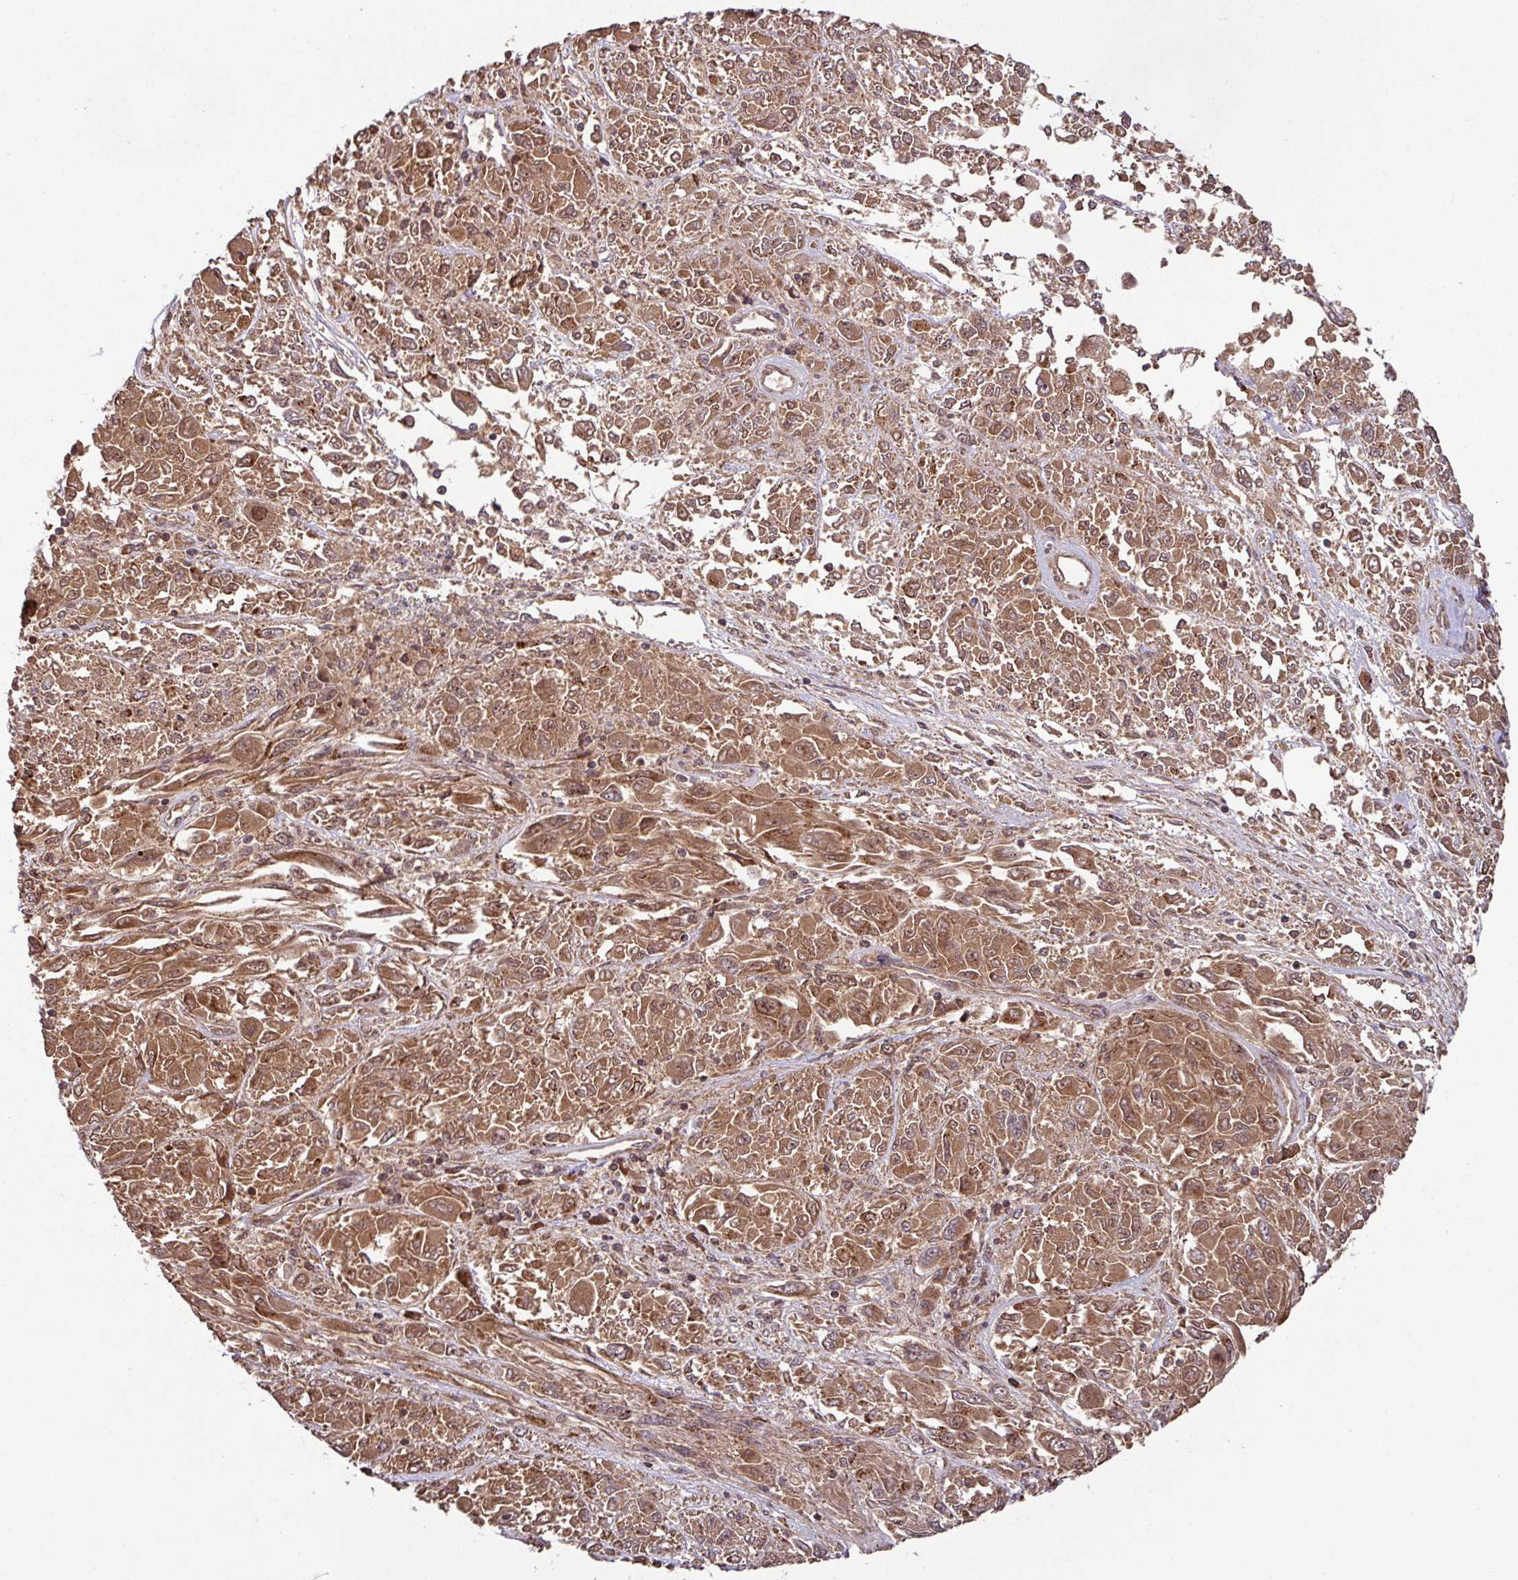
{"staining": {"intensity": "strong", "quantity": ">75%", "location": "cytoplasmic/membranous,nuclear"}, "tissue": "melanoma", "cell_type": "Tumor cells", "image_type": "cancer", "snomed": [{"axis": "morphology", "description": "Malignant melanoma, NOS"}, {"axis": "topography", "description": "Skin"}], "caption": "Melanoma stained with DAB (3,3'-diaminobenzidine) IHC demonstrates high levels of strong cytoplasmic/membranous and nuclear positivity in approximately >75% of tumor cells. (brown staining indicates protein expression, while blue staining denotes nuclei).", "gene": "MRRF", "patient": {"sex": "female", "age": 91}}